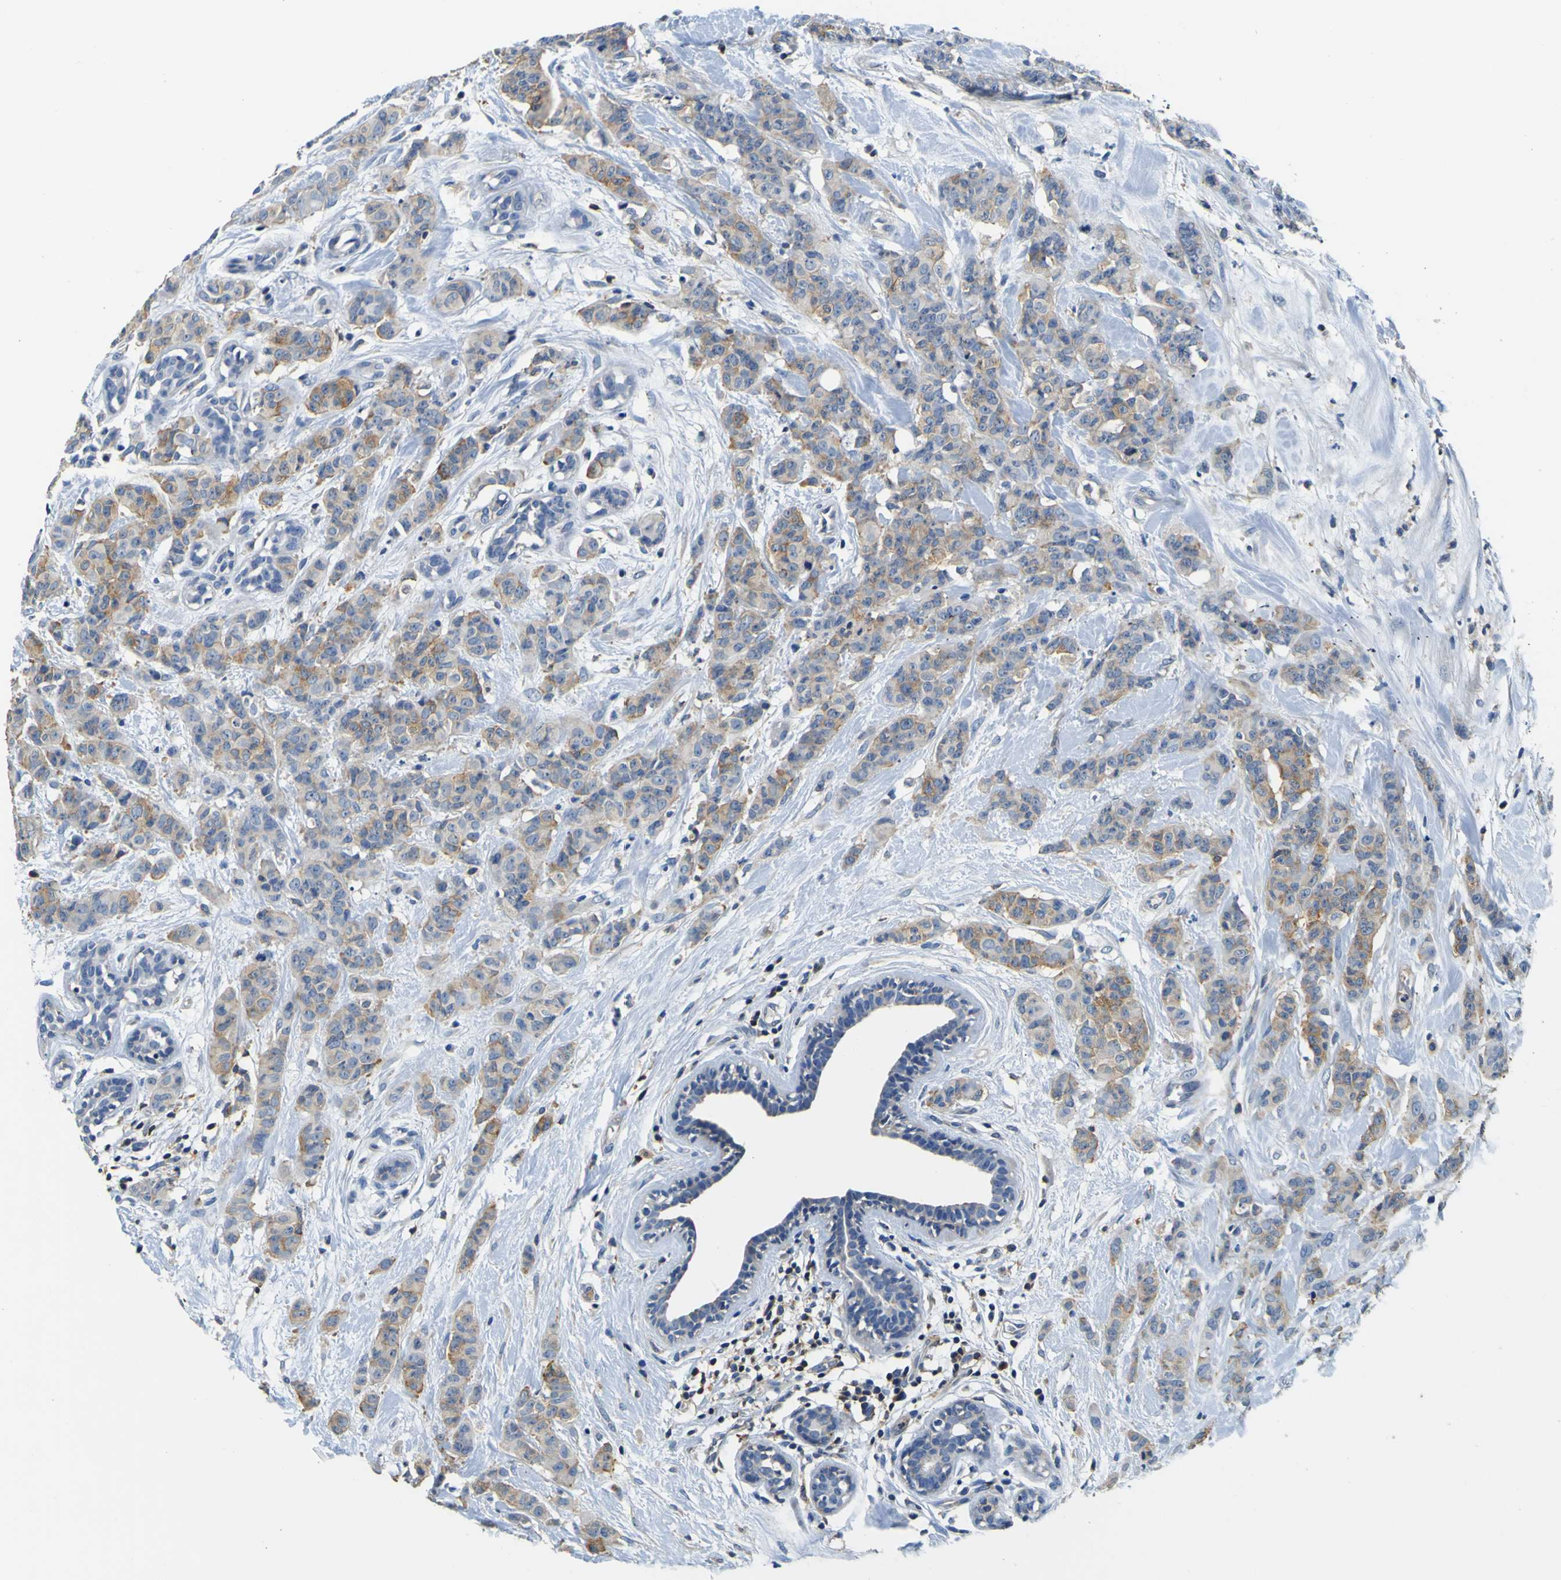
{"staining": {"intensity": "moderate", "quantity": ">75%", "location": "cytoplasmic/membranous"}, "tissue": "breast cancer", "cell_type": "Tumor cells", "image_type": "cancer", "snomed": [{"axis": "morphology", "description": "Normal tissue, NOS"}, {"axis": "morphology", "description": "Duct carcinoma"}, {"axis": "topography", "description": "Breast"}], "caption": "A medium amount of moderate cytoplasmic/membranous expression is present in approximately >75% of tumor cells in breast cancer (infiltrating ductal carcinoma) tissue.", "gene": "TNIK", "patient": {"sex": "female", "age": 40}}